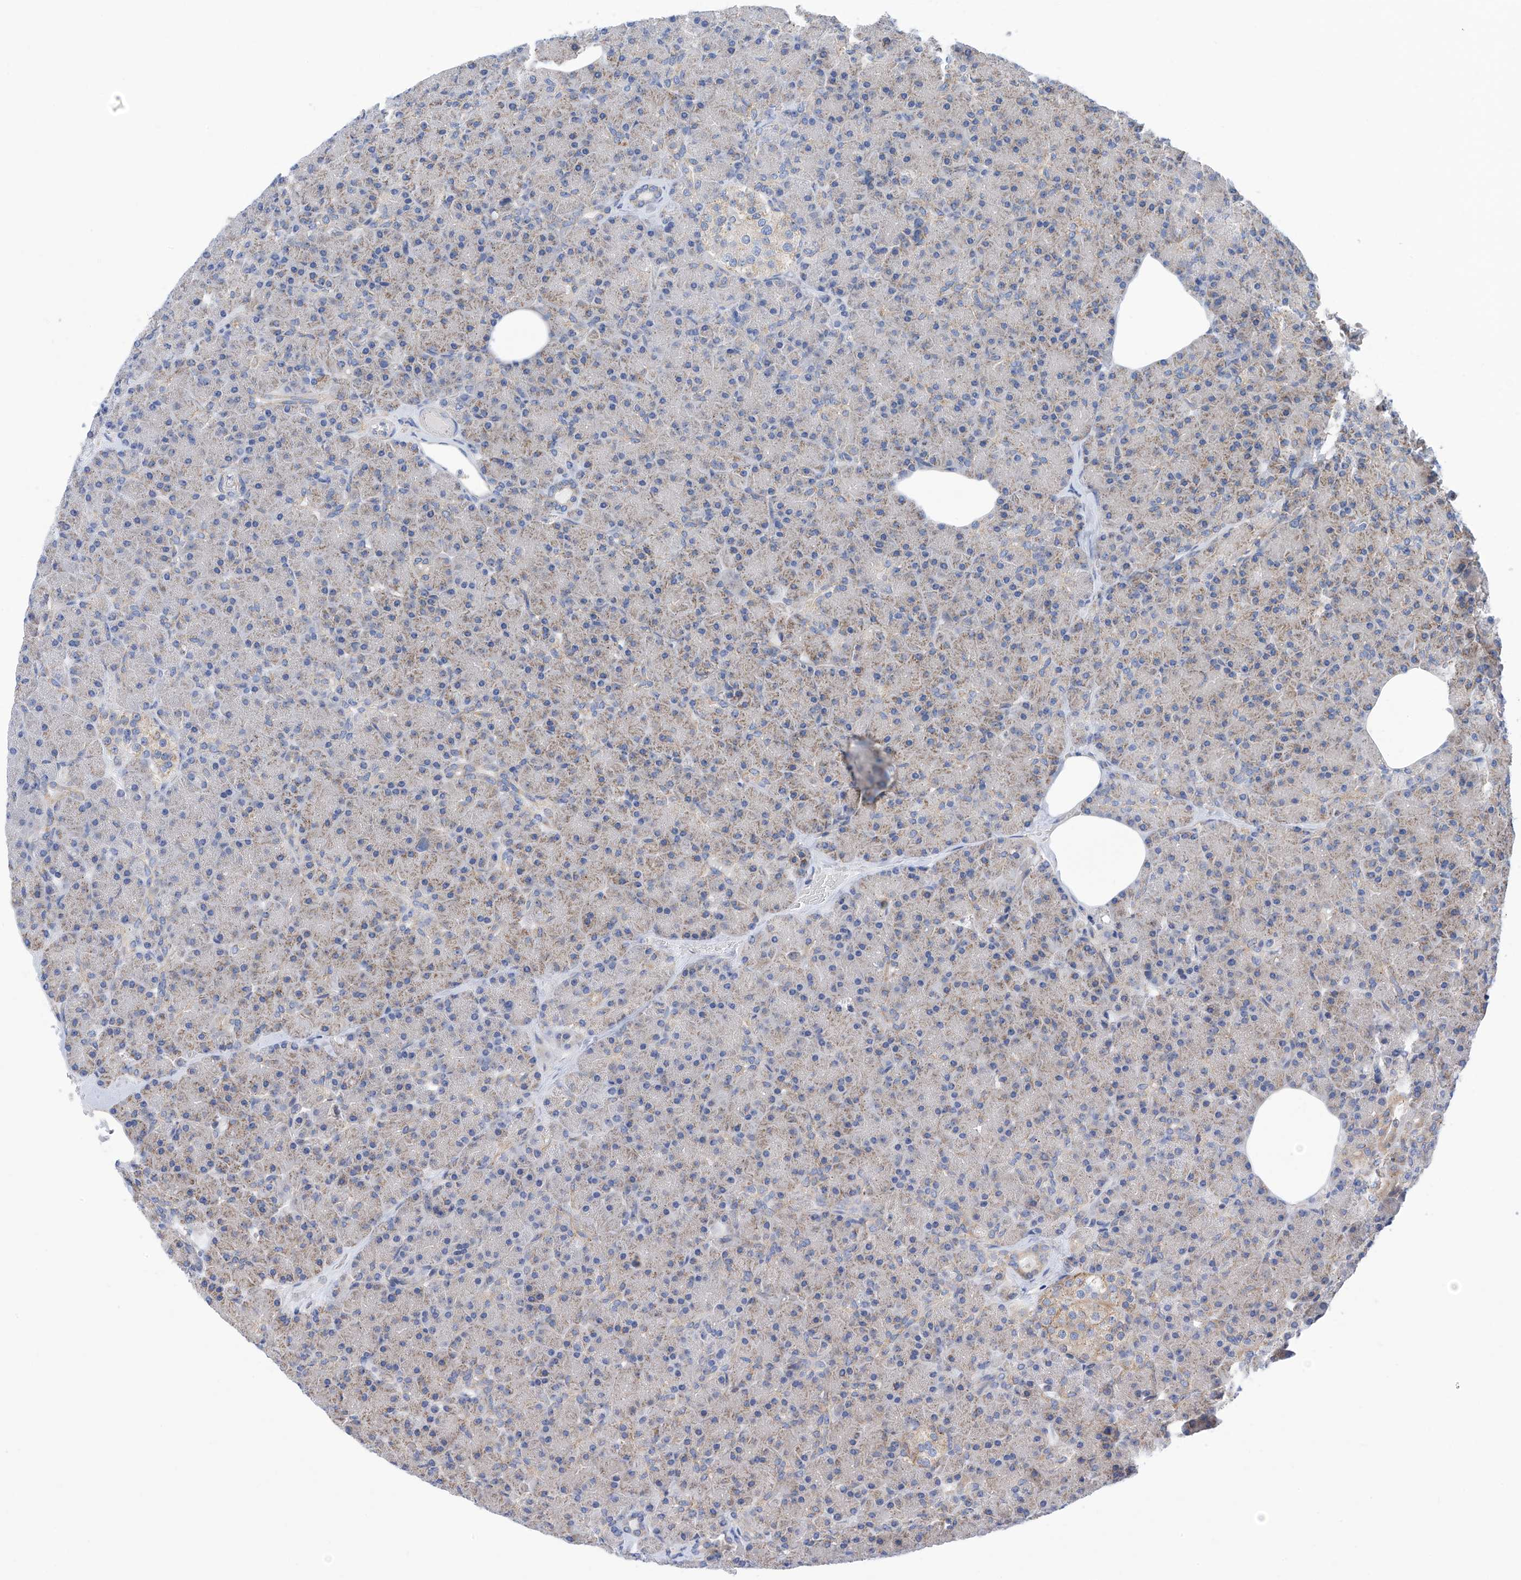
{"staining": {"intensity": "weak", "quantity": "25%-75%", "location": "cytoplasmic/membranous"}, "tissue": "pancreas", "cell_type": "Exocrine glandular cells", "image_type": "normal", "snomed": [{"axis": "morphology", "description": "Normal tissue, NOS"}, {"axis": "topography", "description": "Pancreas"}], "caption": "DAB immunohistochemical staining of benign human pancreas shows weak cytoplasmic/membranous protein staining in about 25%-75% of exocrine glandular cells. Nuclei are stained in blue.", "gene": "P2RX7", "patient": {"sex": "female", "age": 43}}